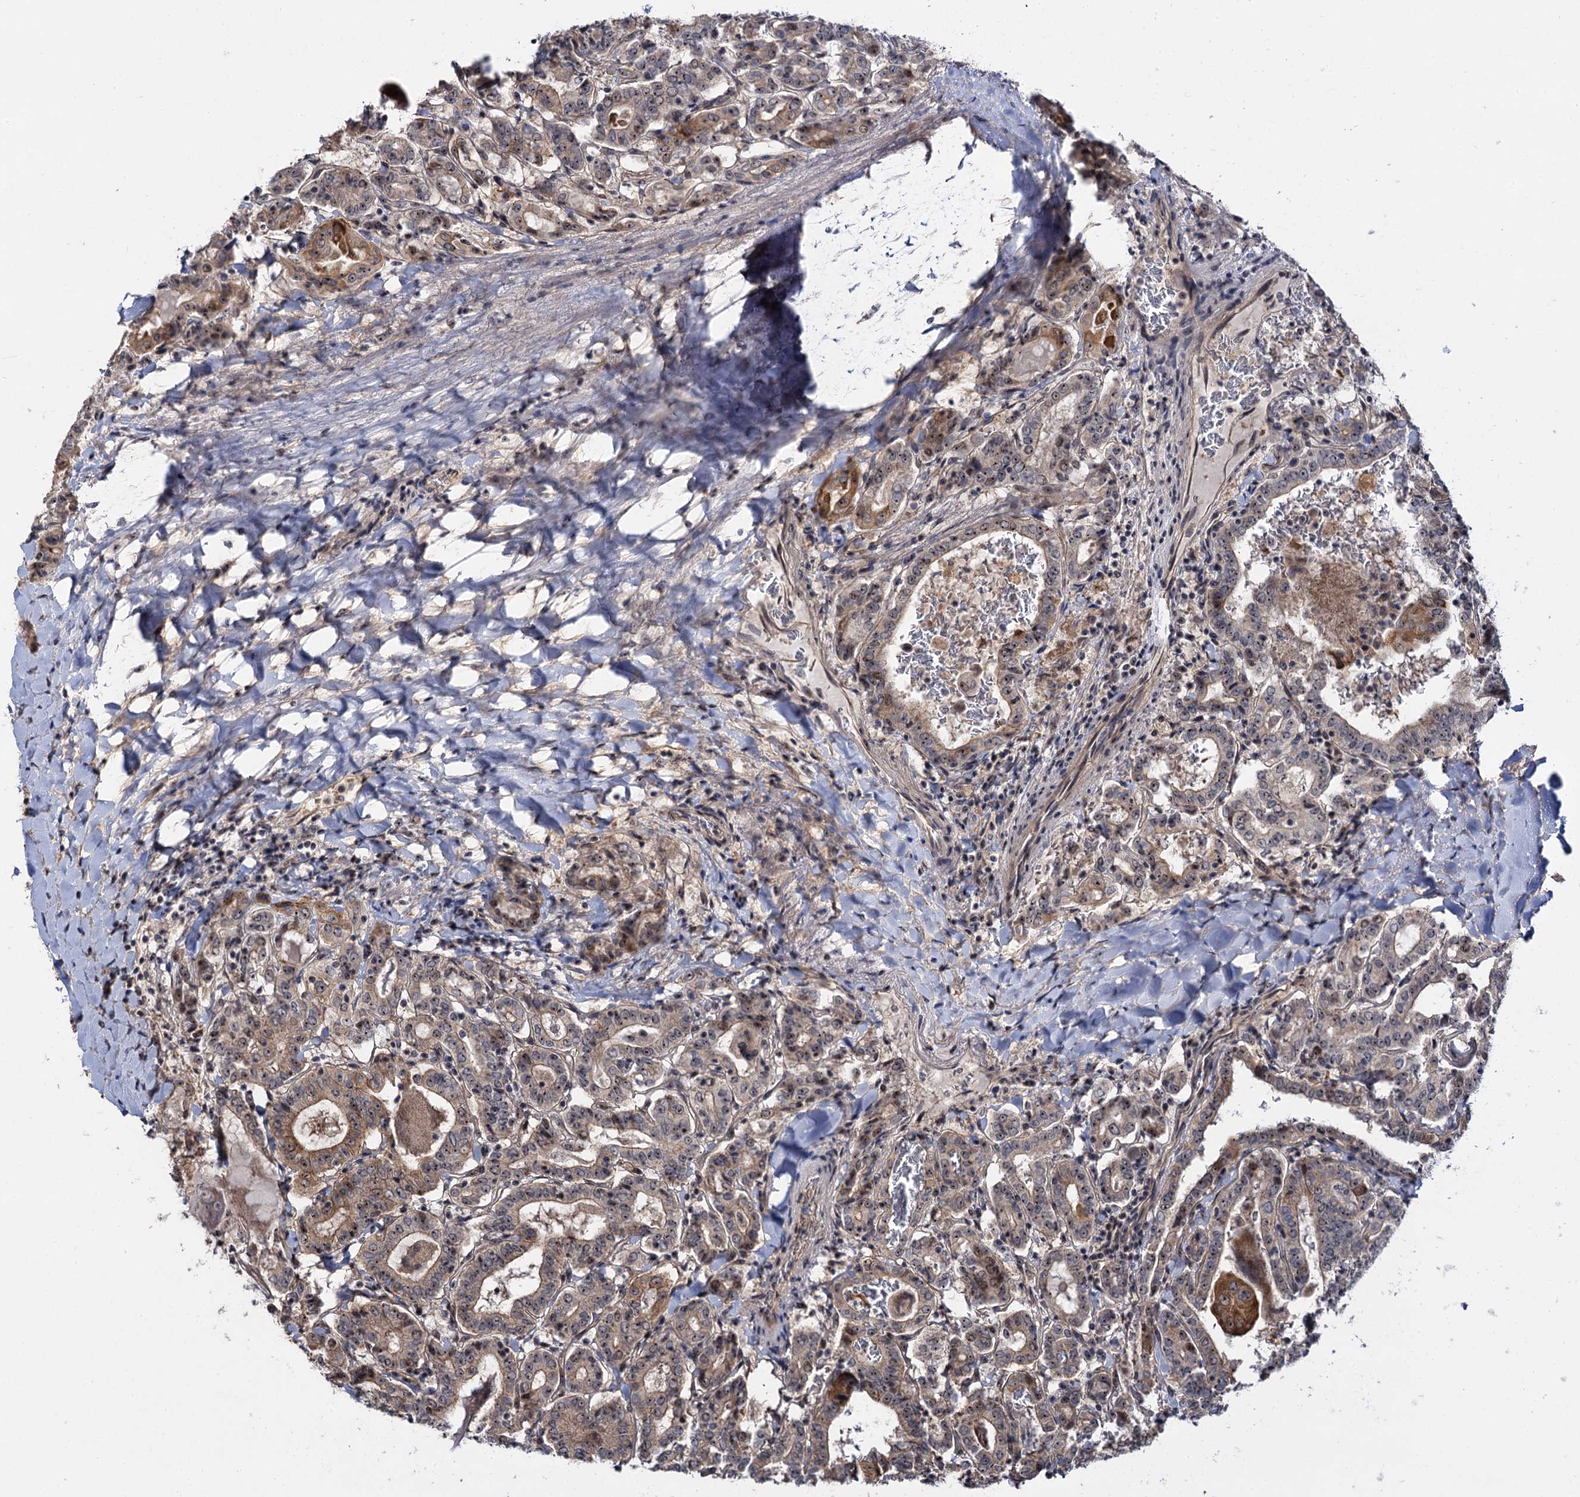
{"staining": {"intensity": "moderate", "quantity": "25%-75%", "location": "cytoplasmic/membranous,nuclear"}, "tissue": "thyroid cancer", "cell_type": "Tumor cells", "image_type": "cancer", "snomed": [{"axis": "morphology", "description": "Papillary adenocarcinoma, NOS"}, {"axis": "topography", "description": "Thyroid gland"}], "caption": "A photomicrograph of thyroid cancer stained for a protein demonstrates moderate cytoplasmic/membranous and nuclear brown staining in tumor cells.", "gene": "SUPT20H", "patient": {"sex": "female", "age": 72}}